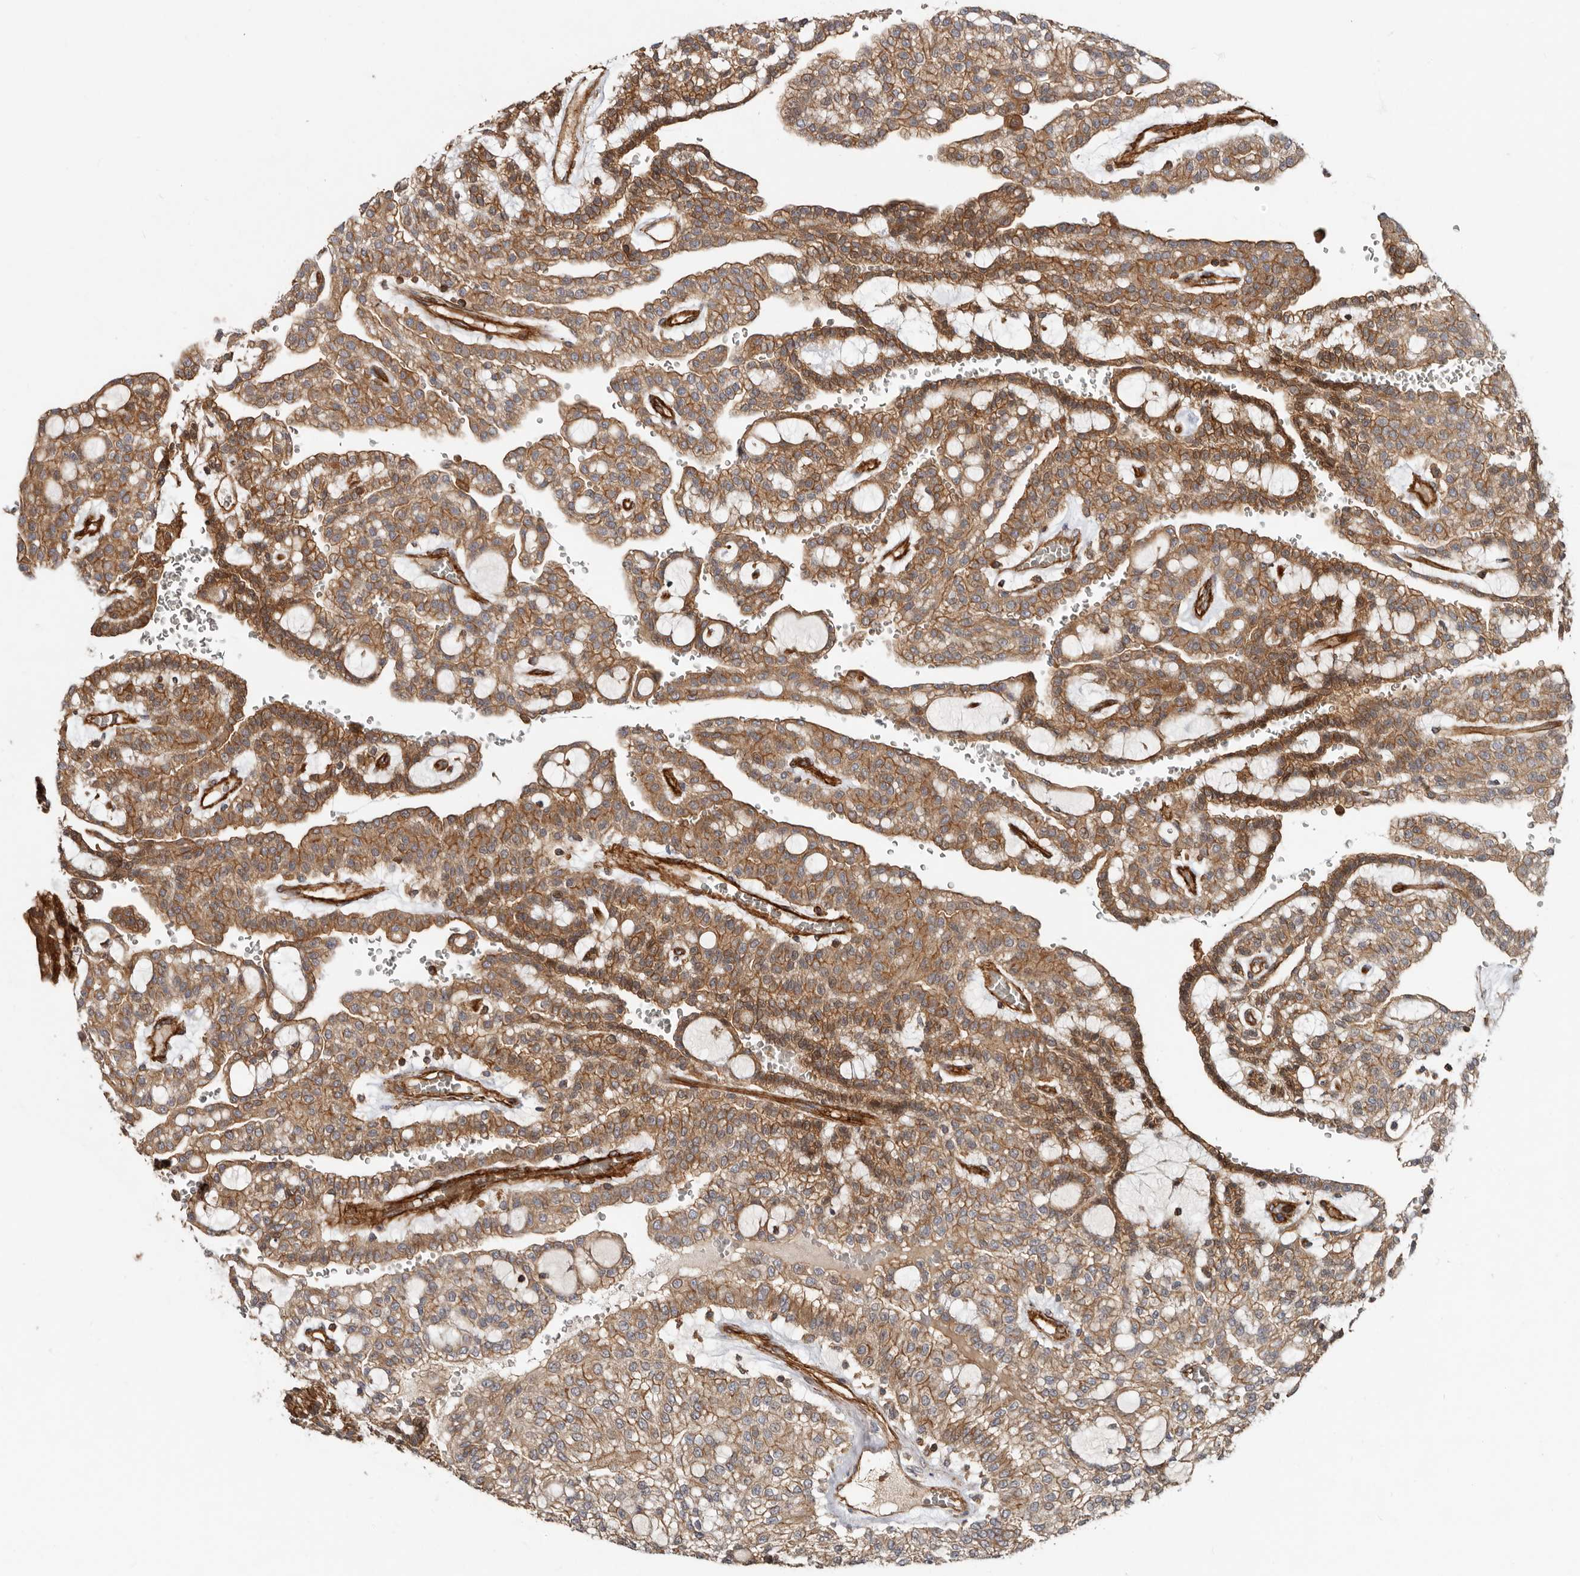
{"staining": {"intensity": "moderate", "quantity": ">75%", "location": "cytoplasmic/membranous"}, "tissue": "renal cancer", "cell_type": "Tumor cells", "image_type": "cancer", "snomed": [{"axis": "morphology", "description": "Adenocarcinoma, NOS"}, {"axis": "topography", "description": "Kidney"}], "caption": "A brown stain shows moderate cytoplasmic/membranous staining of a protein in renal cancer (adenocarcinoma) tumor cells.", "gene": "TMC7", "patient": {"sex": "male", "age": 63}}